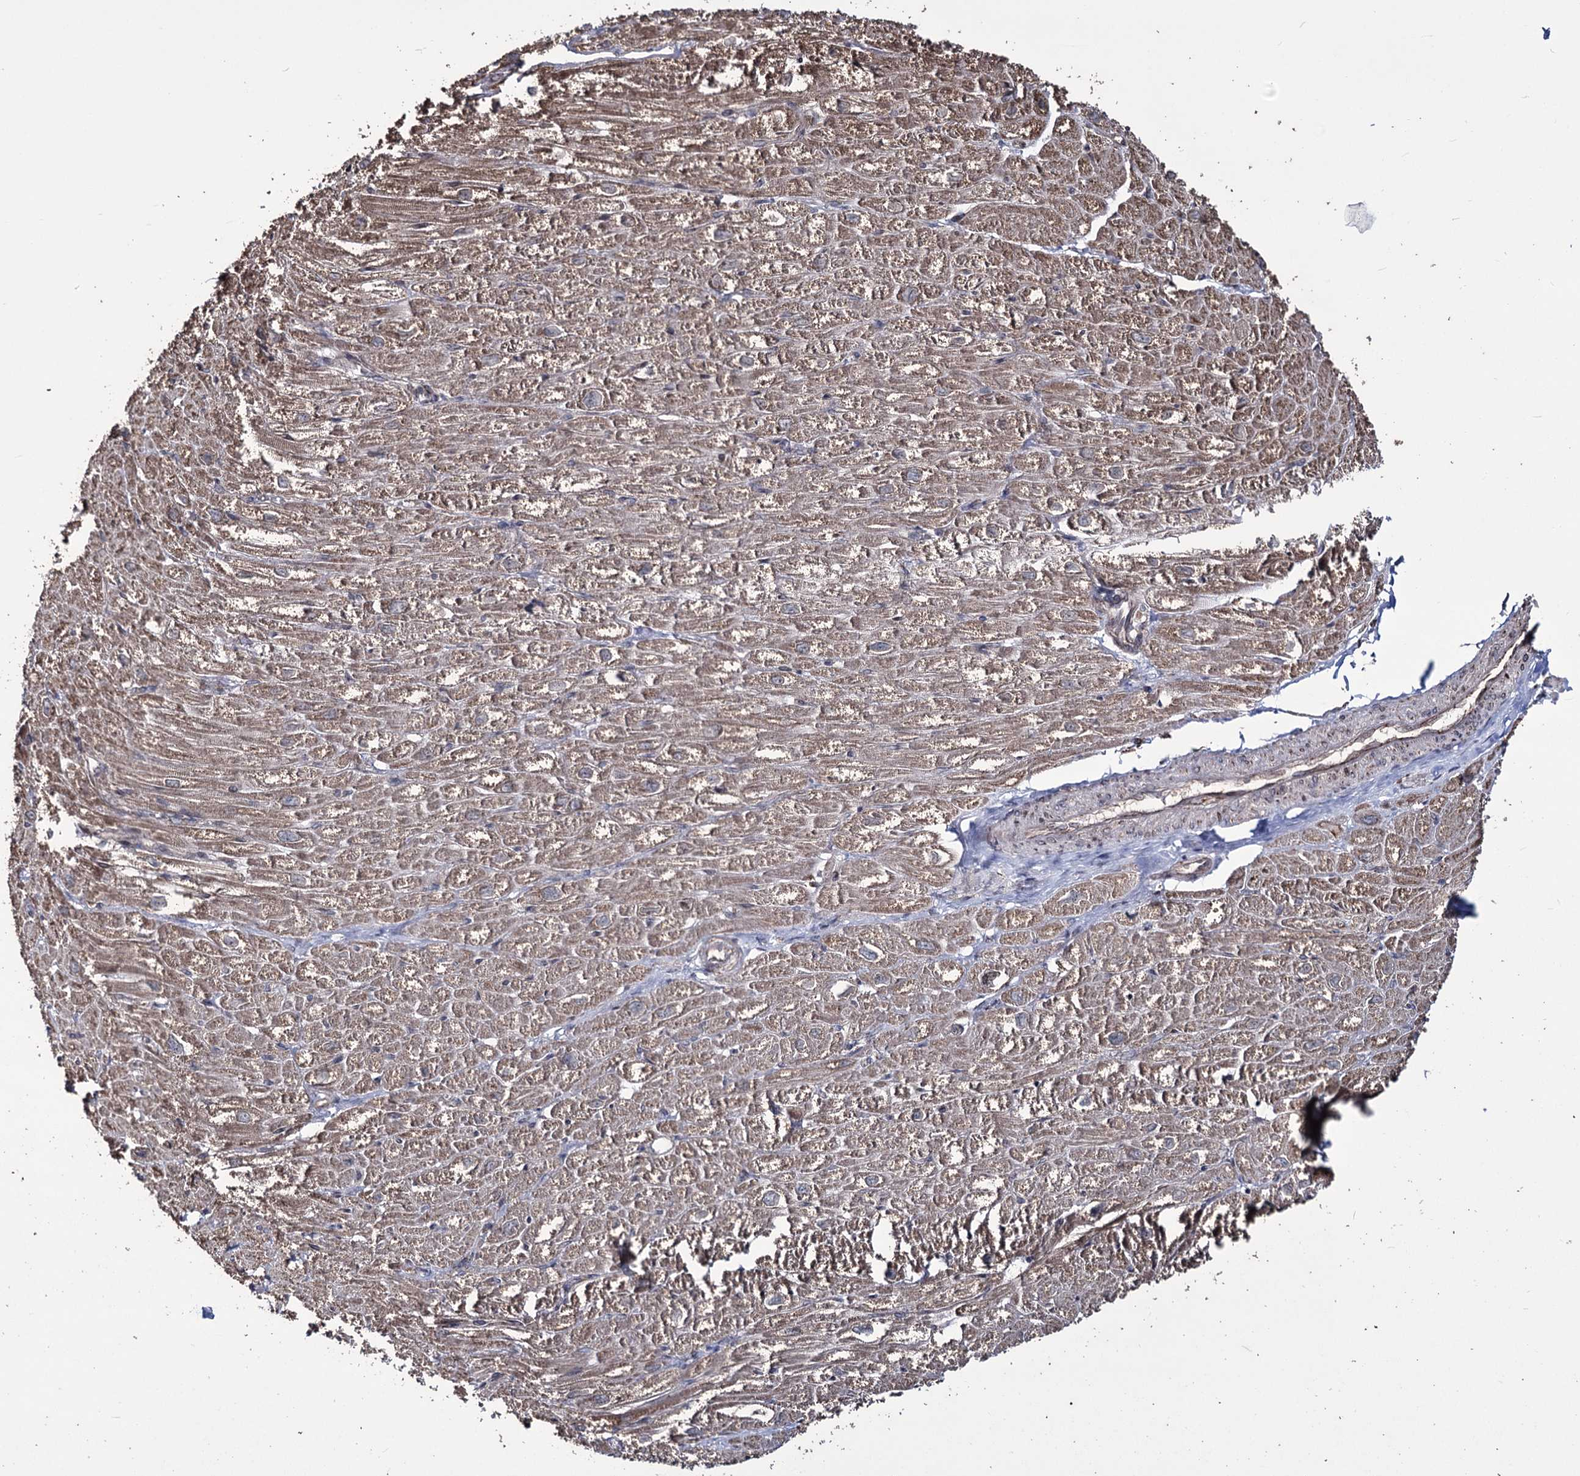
{"staining": {"intensity": "moderate", "quantity": ">75%", "location": "cytoplasmic/membranous"}, "tissue": "heart muscle", "cell_type": "Cardiomyocytes", "image_type": "normal", "snomed": [{"axis": "morphology", "description": "Normal tissue, NOS"}, {"axis": "topography", "description": "Heart"}], "caption": "The image displays immunohistochemical staining of unremarkable heart muscle. There is moderate cytoplasmic/membranous staining is appreciated in approximately >75% of cardiomyocytes.", "gene": "CREB3L4", "patient": {"sex": "male", "age": 50}}